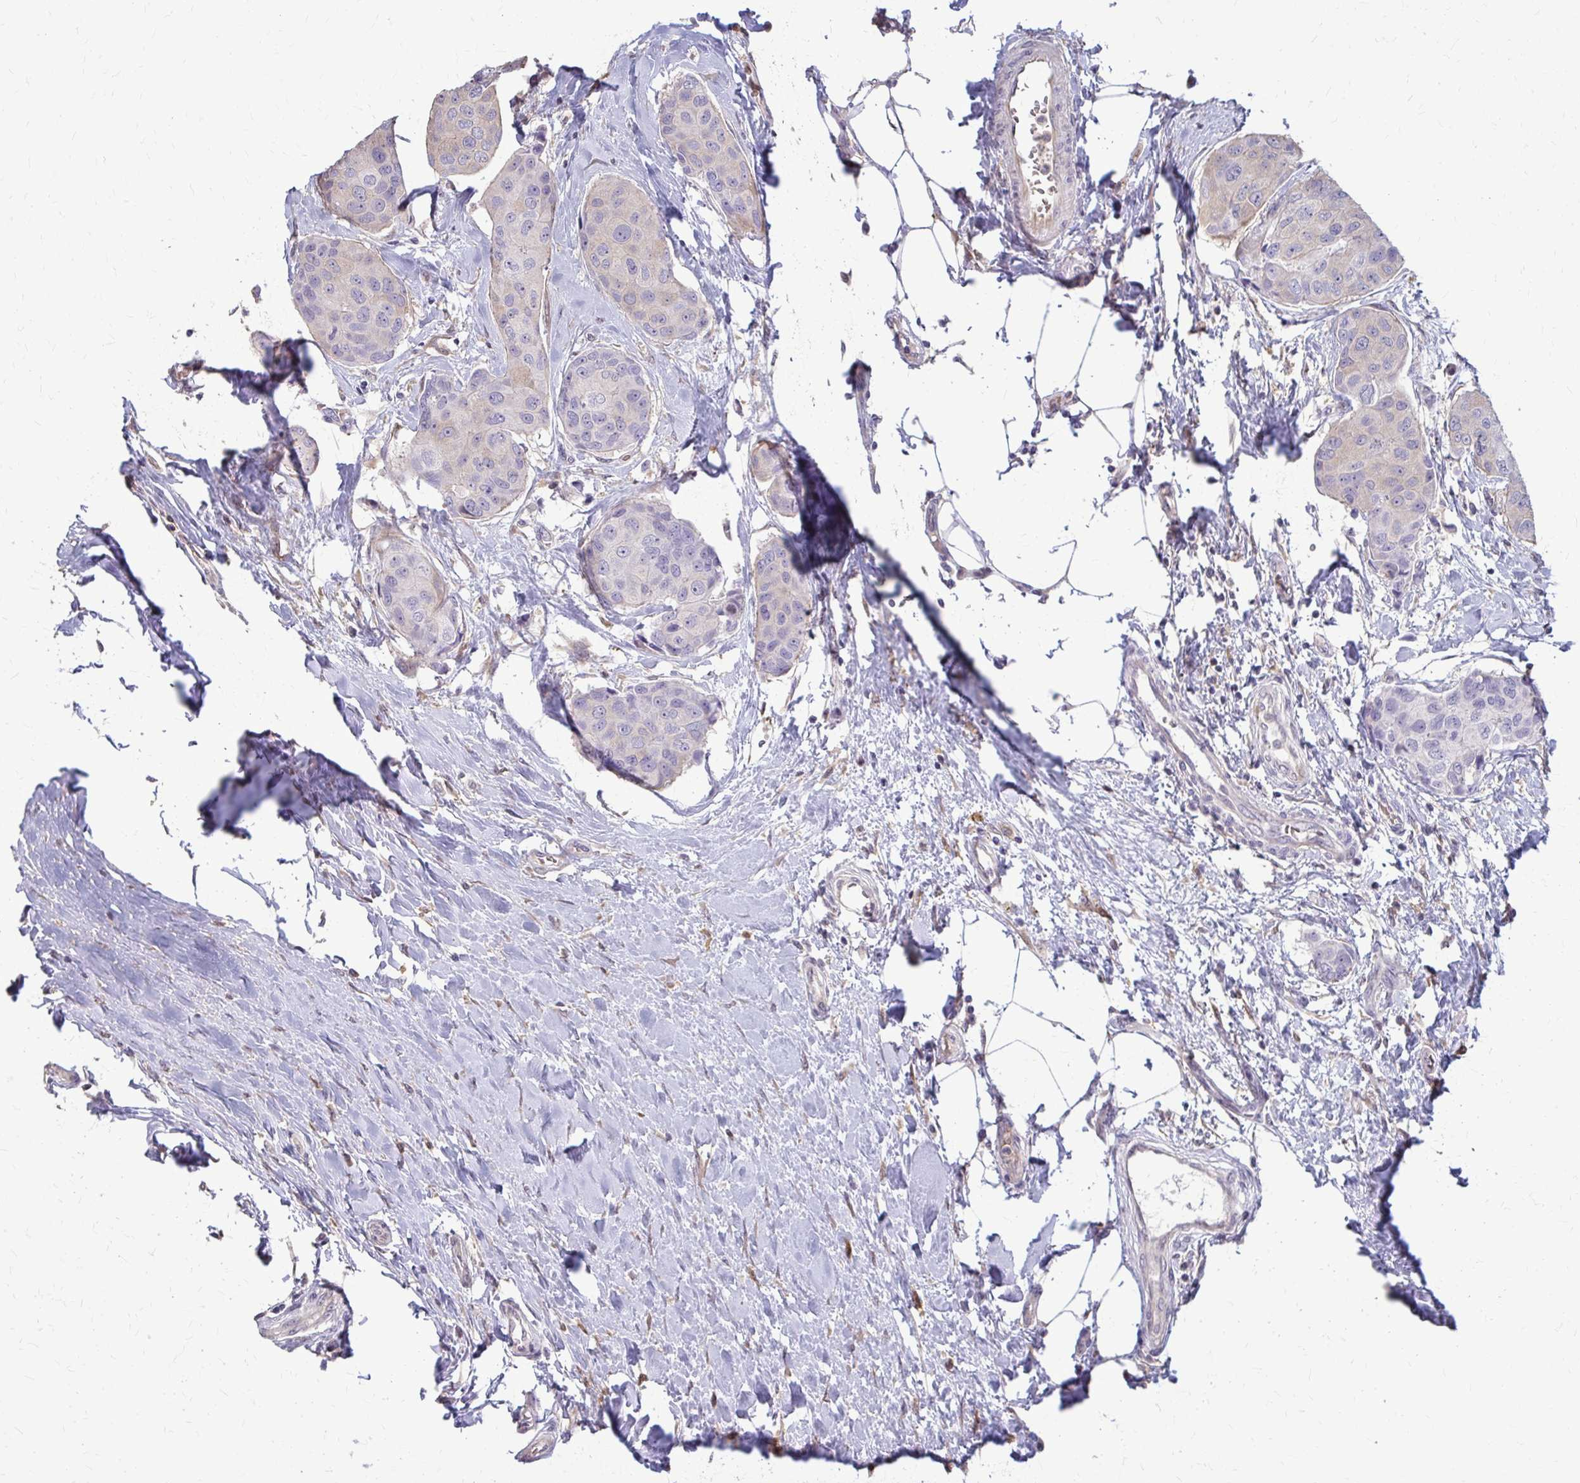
{"staining": {"intensity": "negative", "quantity": "none", "location": "none"}, "tissue": "breast cancer", "cell_type": "Tumor cells", "image_type": "cancer", "snomed": [{"axis": "morphology", "description": "Duct carcinoma"}, {"axis": "topography", "description": "Breast"}], "caption": "The immunohistochemistry (IHC) image has no significant expression in tumor cells of breast cancer (intraductal carcinoma) tissue.", "gene": "ZNF34", "patient": {"sex": "female", "age": 80}}